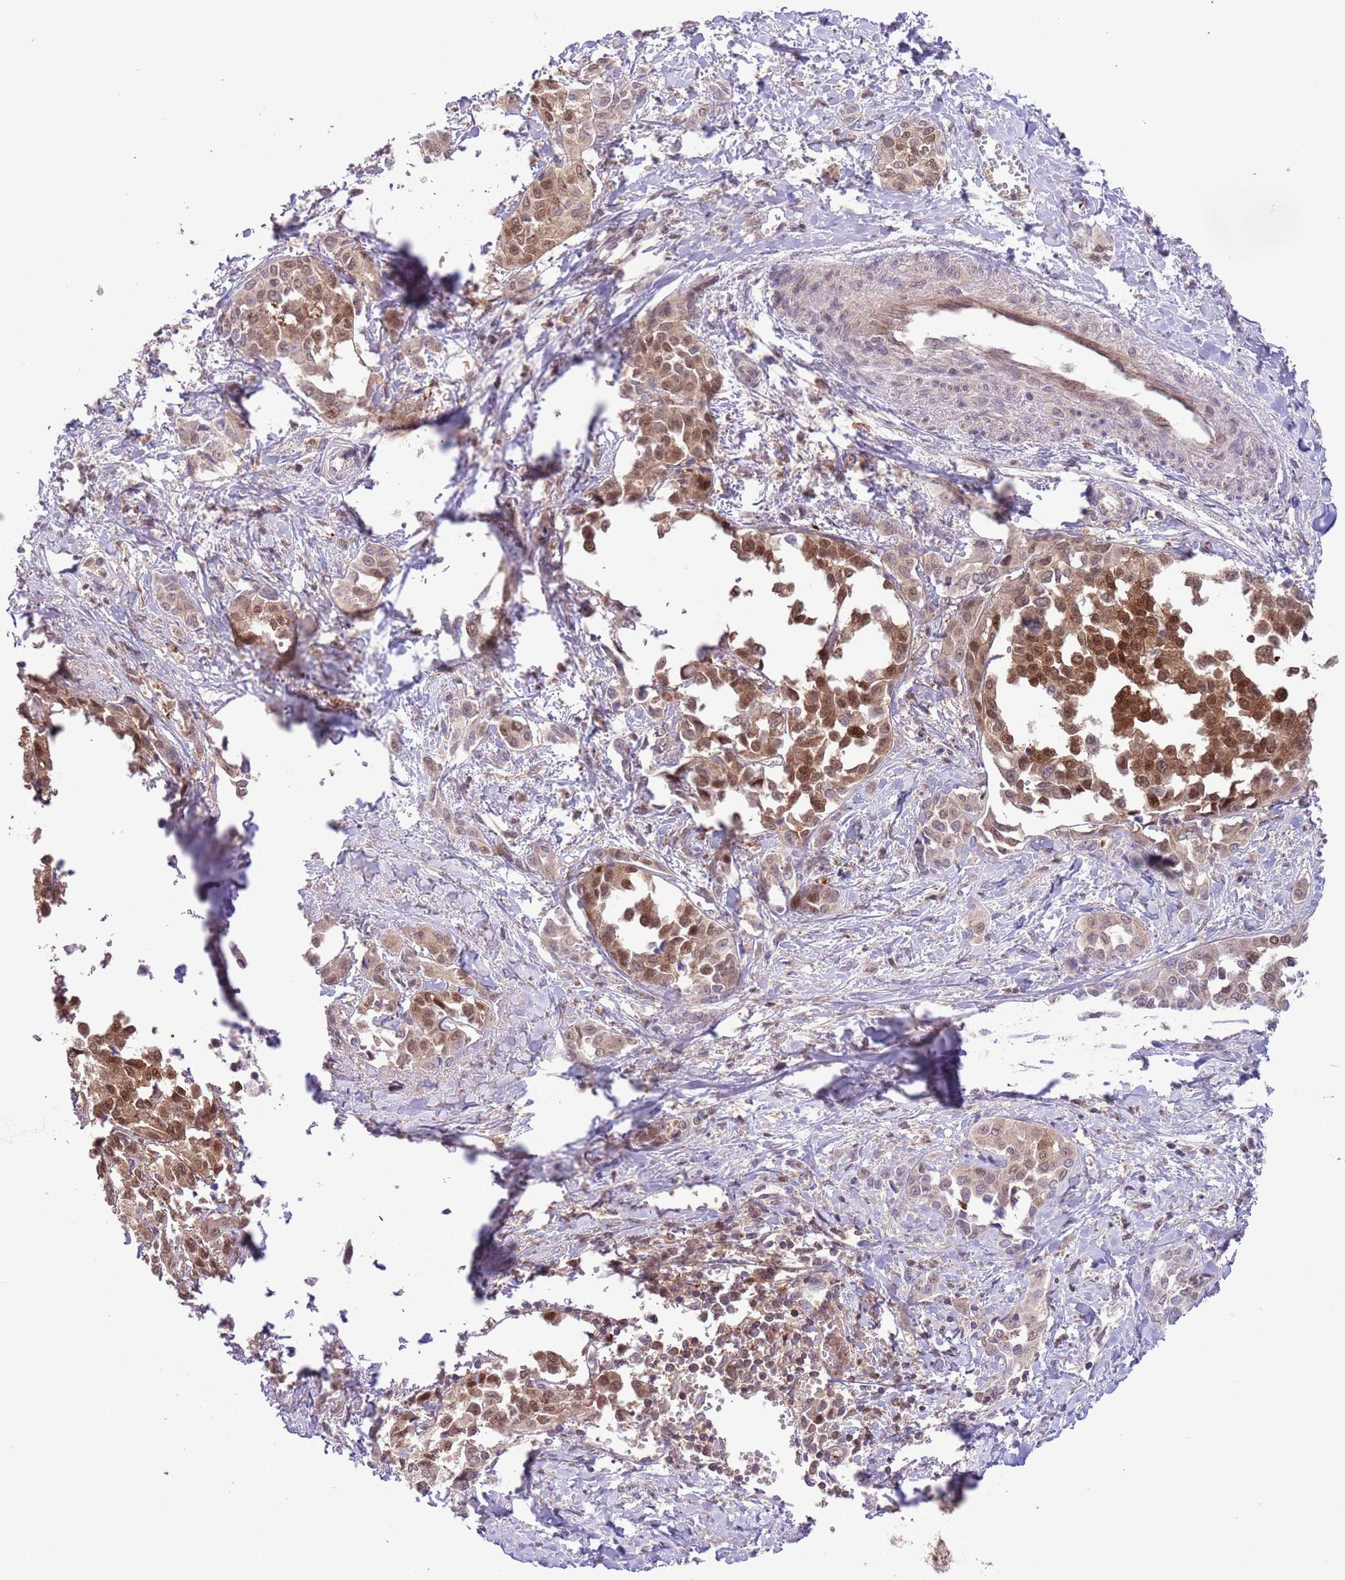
{"staining": {"intensity": "moderate", "quantity": ">75%", "location": "cytoplasmic/membranous,nuclear"}, "tissue": "liver cancer", "cell_type": "Tumor cells", "image_type": "cancer", "snomed": [{"axis": "morphology", "description": "Cholangiocarcinoma"}, {"axis": "topography", "description": "Liver"}], "caption": "Moderate cytoplasmic/membranous and nuclear protein staining is seen in approximately >75% of tumor cells in liver cancer (cholangiocarcinoma).", "gene": "HDHD2", "patient": {"sex": "female", "age": 77}}